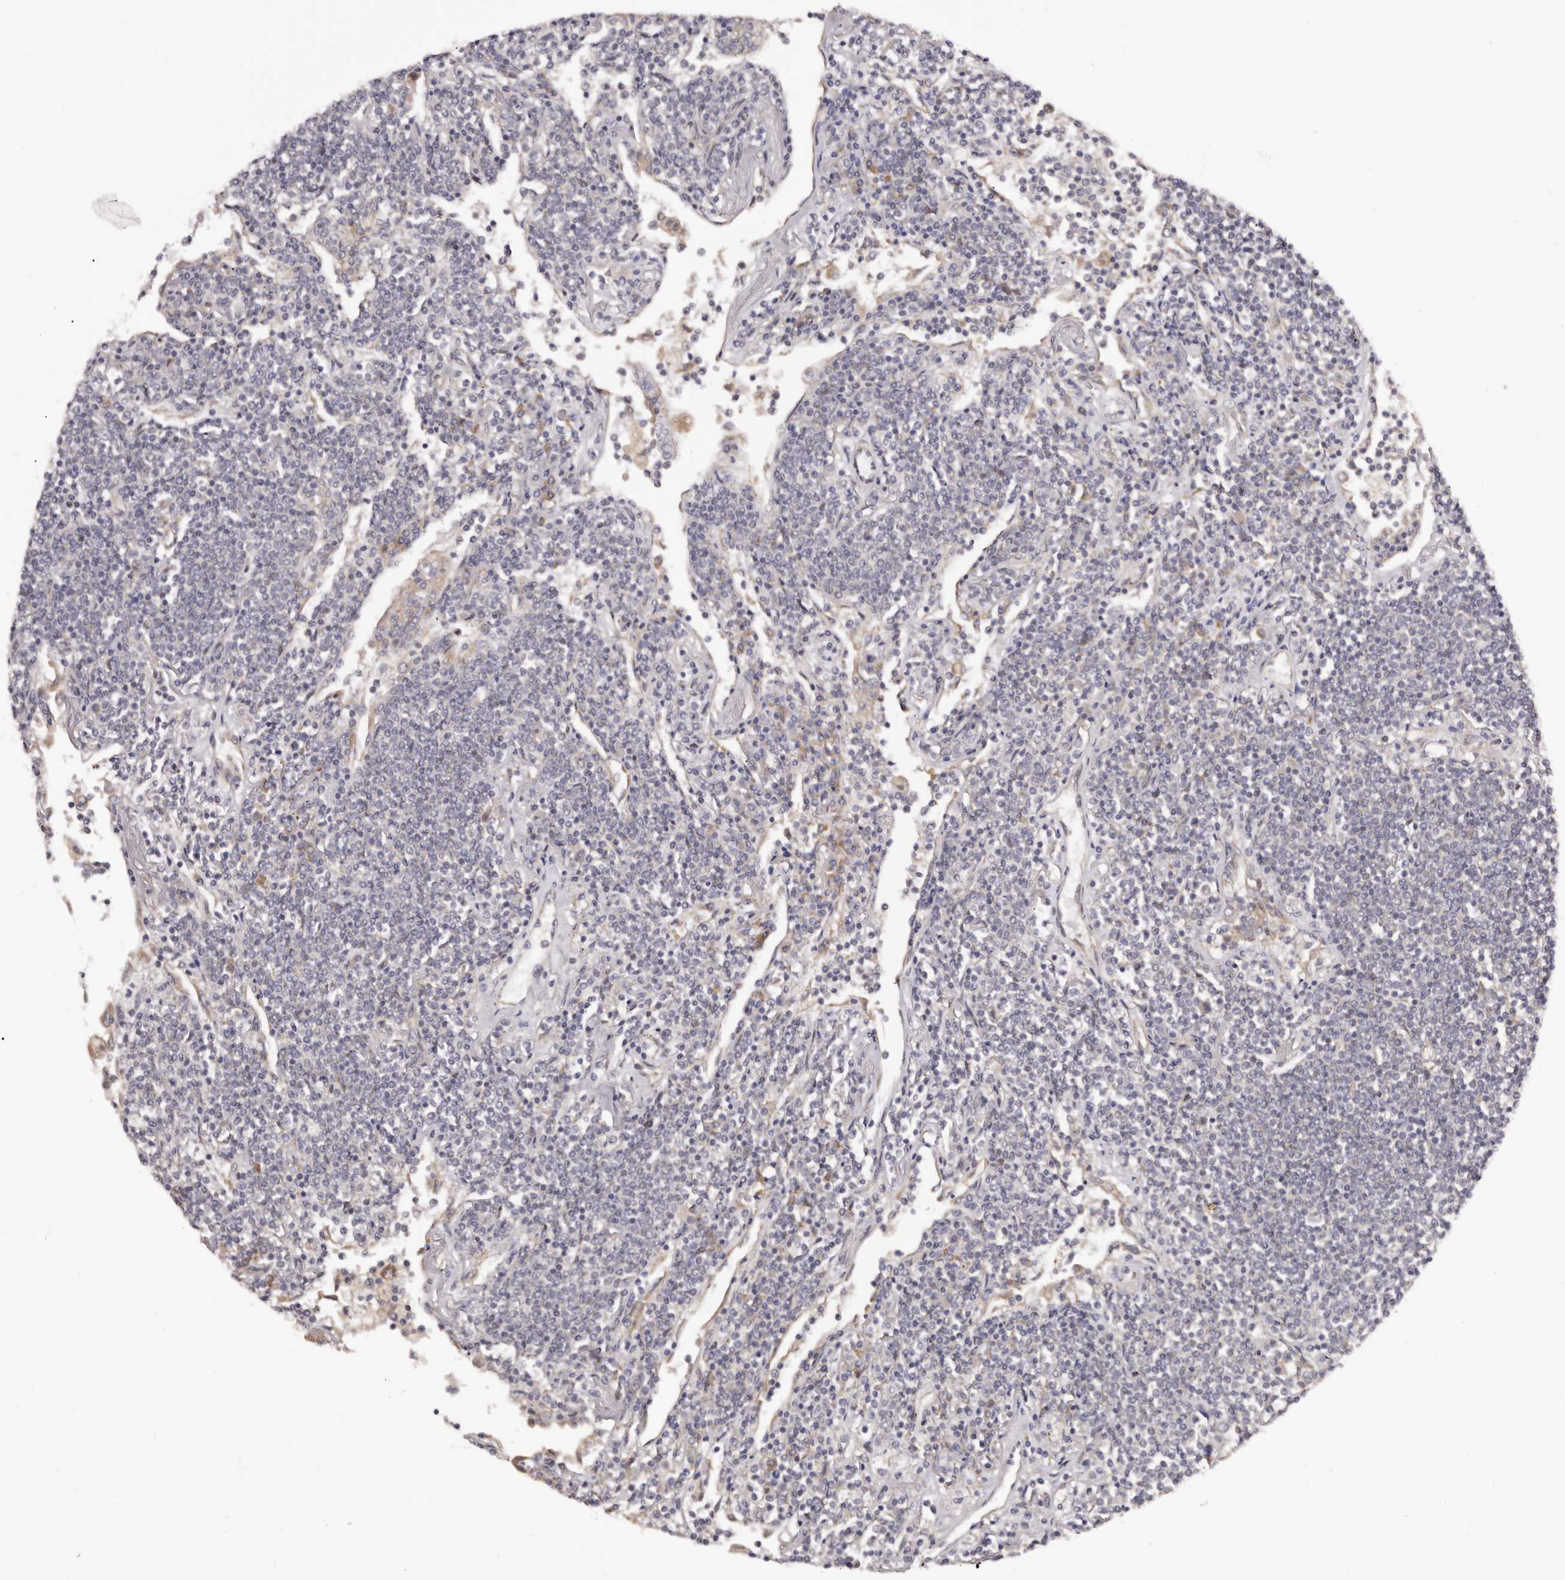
{"staining": {"intensity": "negative", "quantity": "none", "location": "none"}, "tissue": "lymphoma", "cell_type": "Tumor cells", "image_type": "cancer", "snomed": [{"axis": "morphology", "description": "Malignant lymphoma, non-Hodgkin's type, Low grade"}, {"axis": "topography", "description": "Lung"}], "caption": "The immunohistochemistry histopathology image has no significant staining in tumor cells of lymphoma tissue.", "gene": "NOL12", "patient": {"sex": "female", "age": 71}}